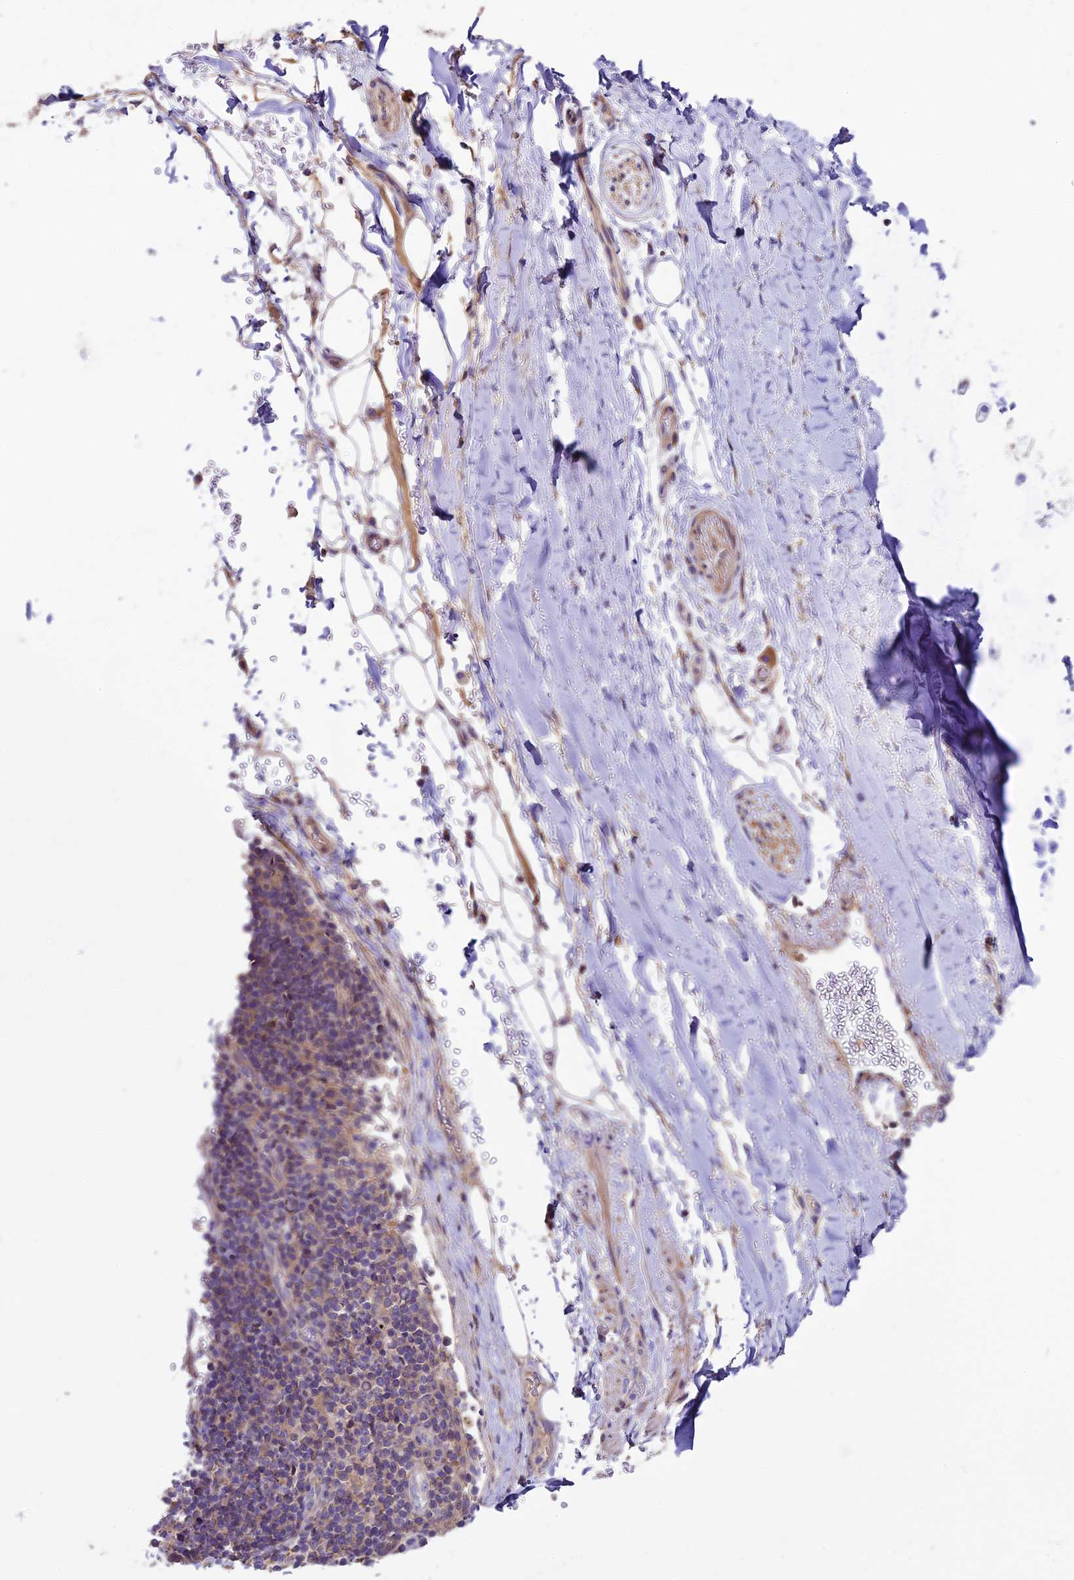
{"staining": {"intensity": "negative", "quantity": "none", "location": "none"}, "tissue": "adipose tissue", "cell_type": "Adipocytes", "image_type": "normal", "snomed": [{"axis": "morphology", "description": "Normal tissue, NOS"}, {"axis": "topography", "description": "Lymph node"}, {"axis": "topography", "description": "Cartilage tissue"}, {"axis": "topography", "description": "Bronchus"}], "caption": "The immunohistochemistry (IHC) micrograph has no significant expression in adipocytes of adipose tissue. (DAB (3,3'-diaminobenzidine) immunohistochemistry, high magnification).", "gene": "PIGU", "patient": {"sex": "male", "age": 63}}